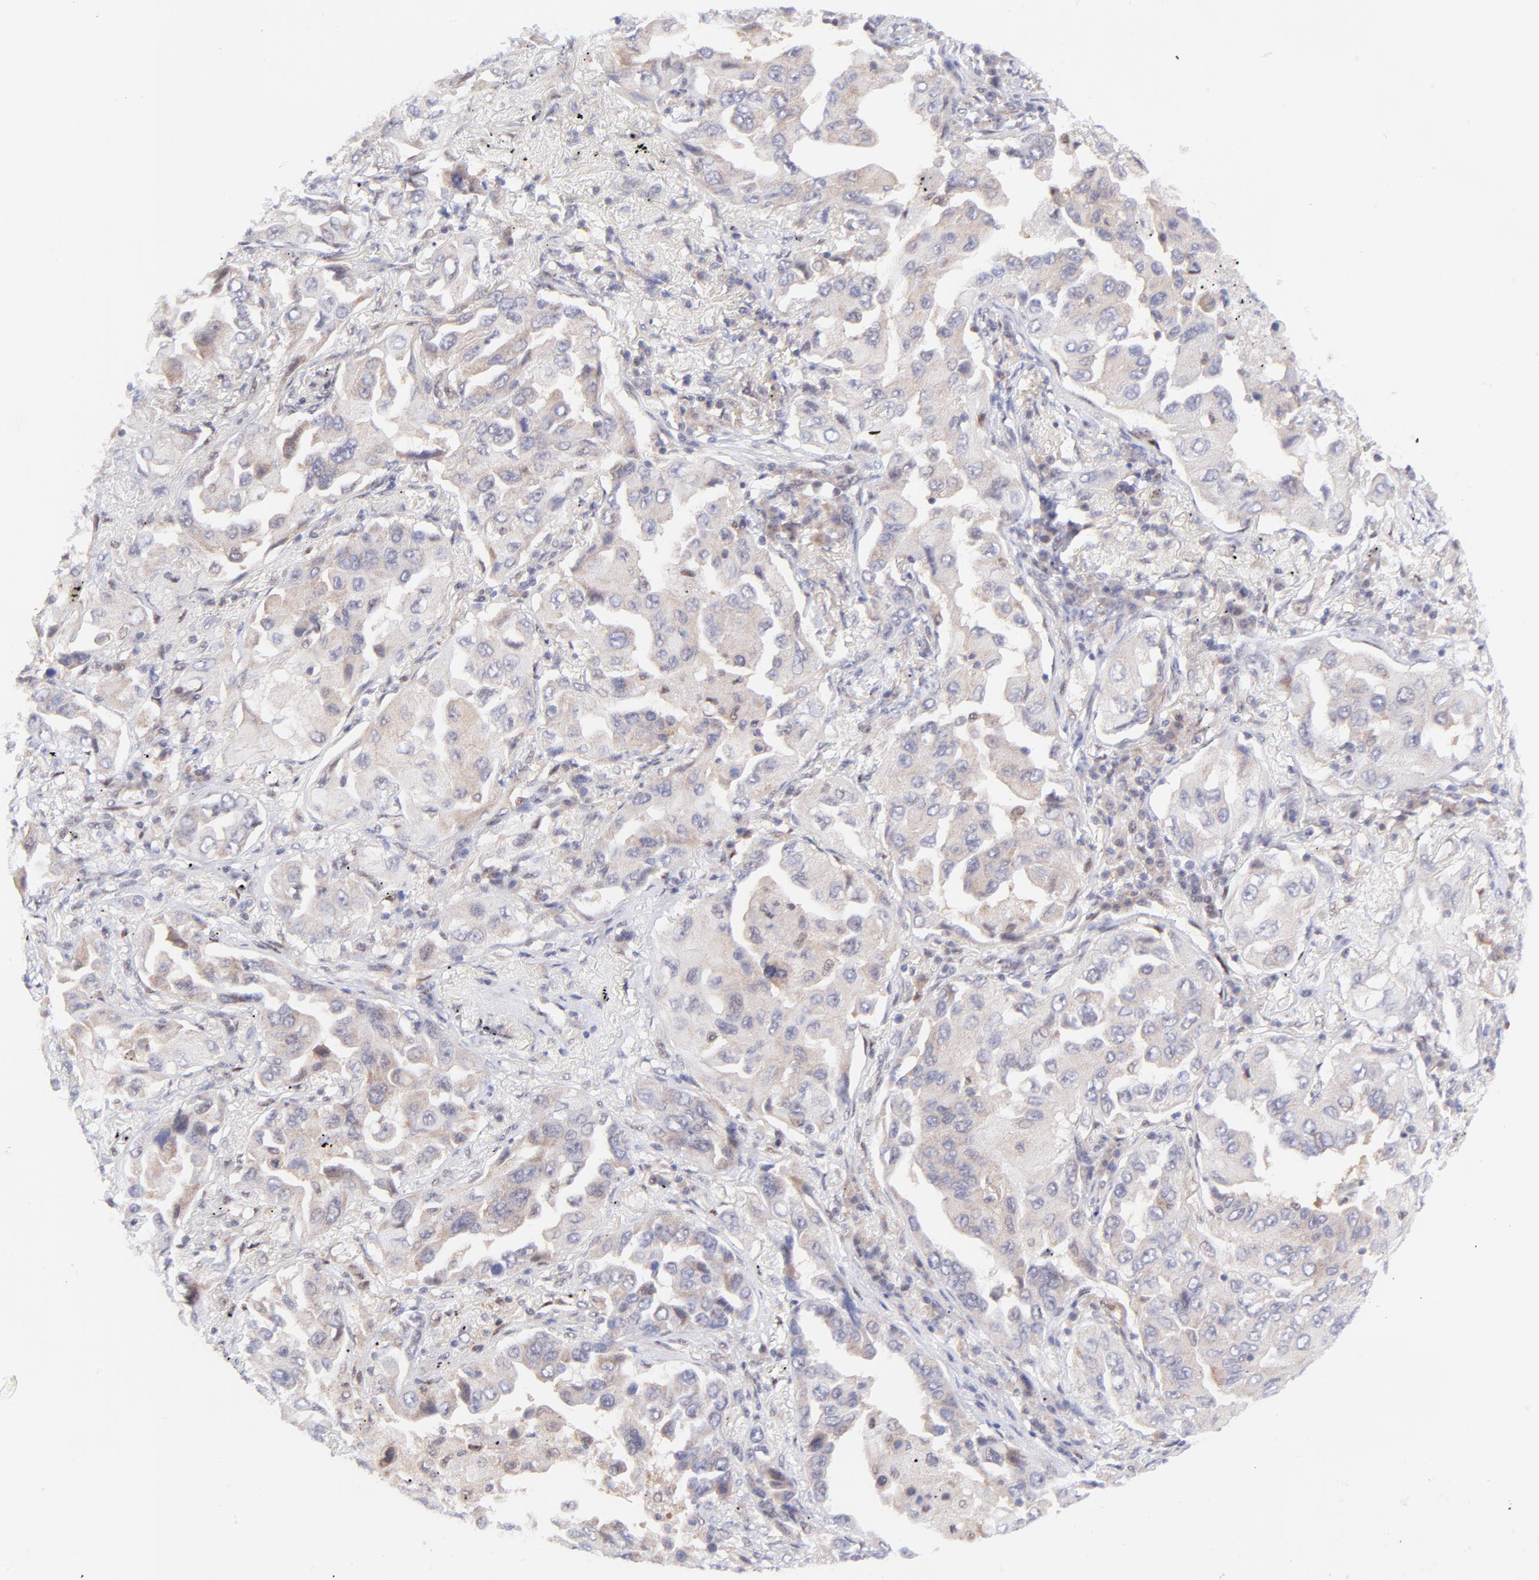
{"staining": {"intensity": "negative", "quantity": "none", "location": "none"}, "tissue": "lung cancer", "cell_type": "Tumor cells", "image_type": "cancer", "snomed": [{"axis": "morphology", "description": "Adenocarcinoma, NOS"}, {"axis": "topography", "description": "Lung"}], "caption": "High power microscopy histopathology image of an IHC image of lung cancer (adenocarcinoma), revealing no significant staining in tumor cells.", "gene": "PBDC1", "patient": {"sex": "female", "age": 65}}